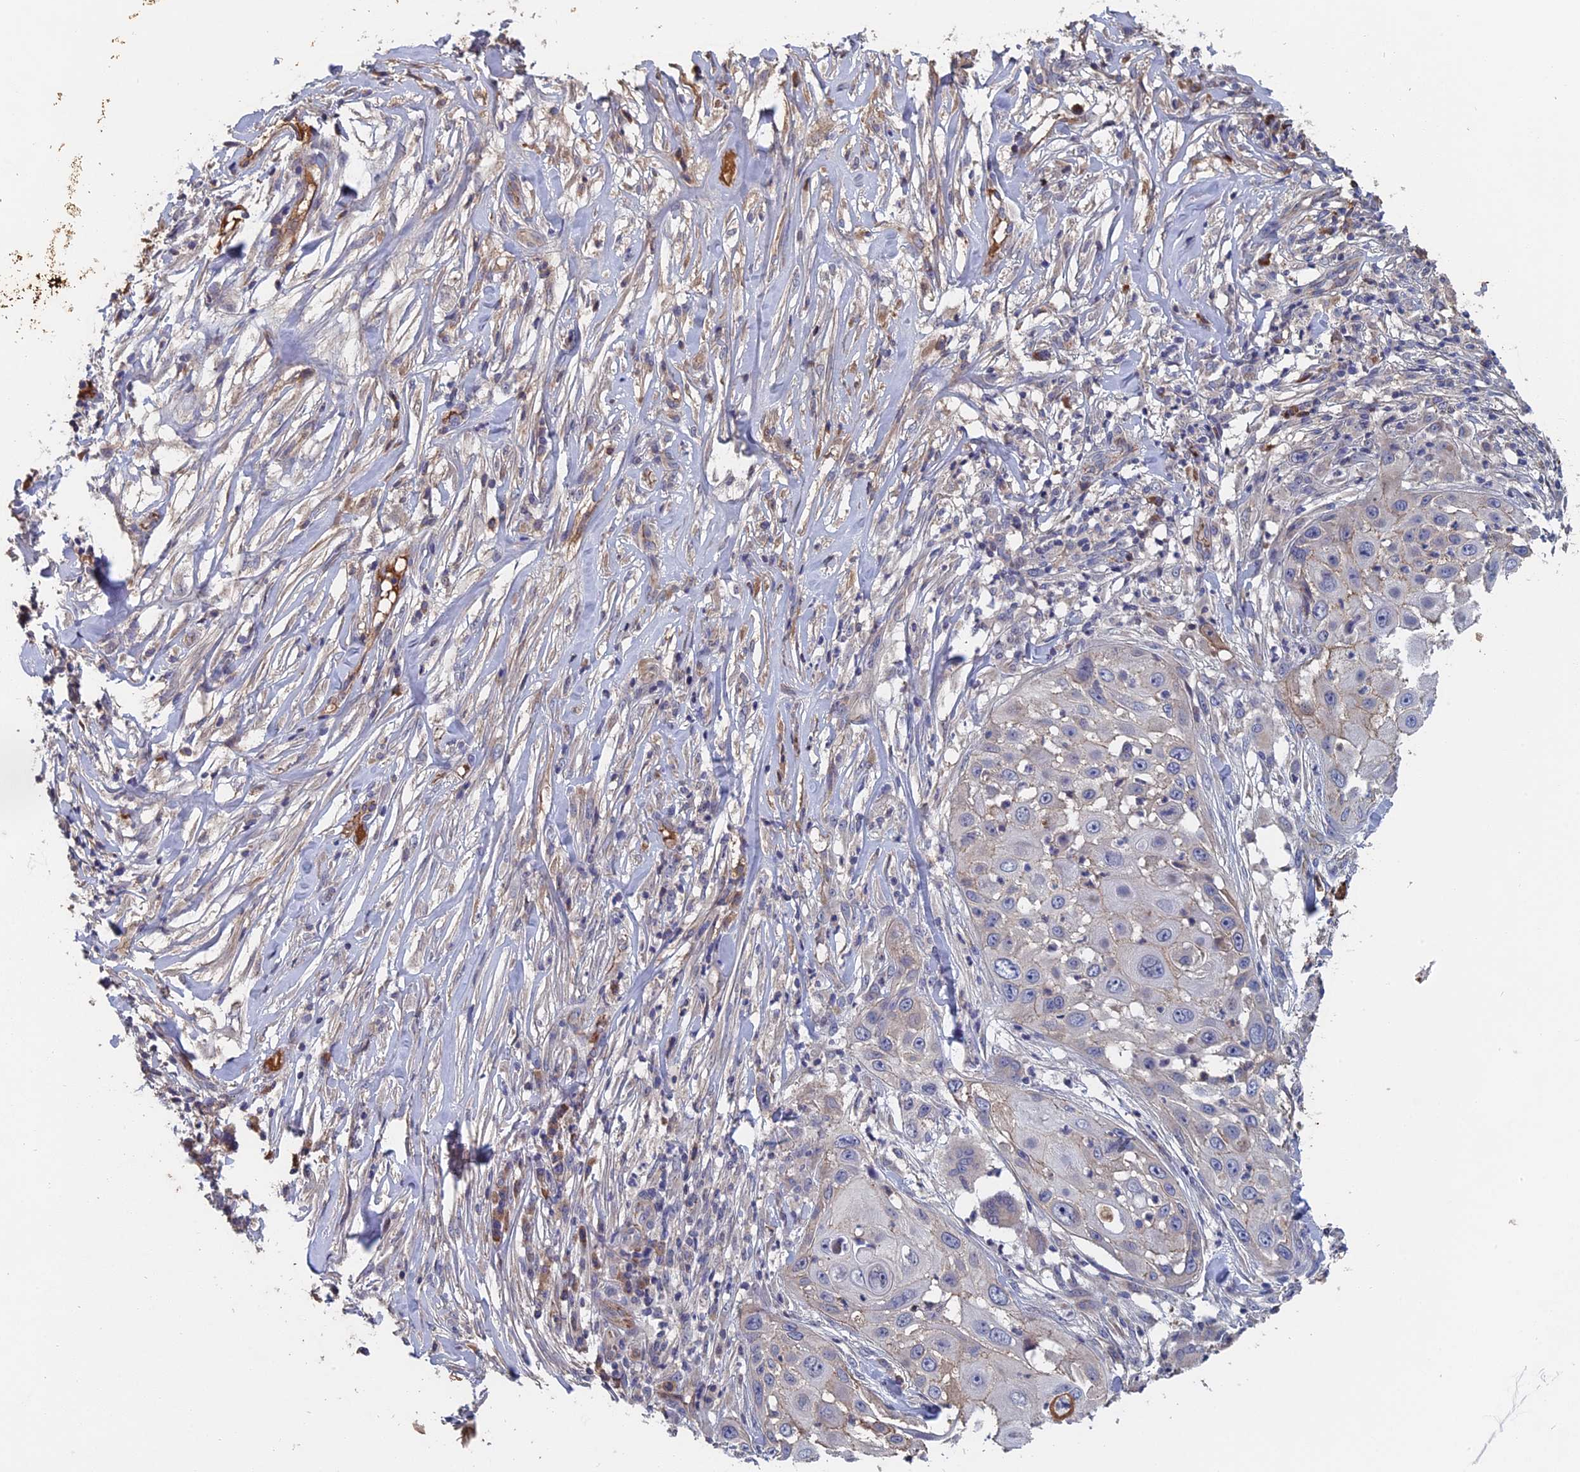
{"staining": {"intensity": "weak", "quantity": "25%-75%", "location": "cytoplasmic/membranous"}, "tissue": "skin cancer", "cell_type": "Tumor cells", "image_type": "cancer", "snomed": [{"axis": "morphology", "description": "Squamous cell carcinoma, NOS"}, {"axis": "topography", "description": "Skin"}], "caption": "A low amount of weak cytoplasmic/membranous expression is appreciated in approximately 25%-75% of tumor cells in skin cancer (squamous cell carcinoma) tissue.", "gene": "SLC33A1", "patient": {"sex": "female", "age": 44}}